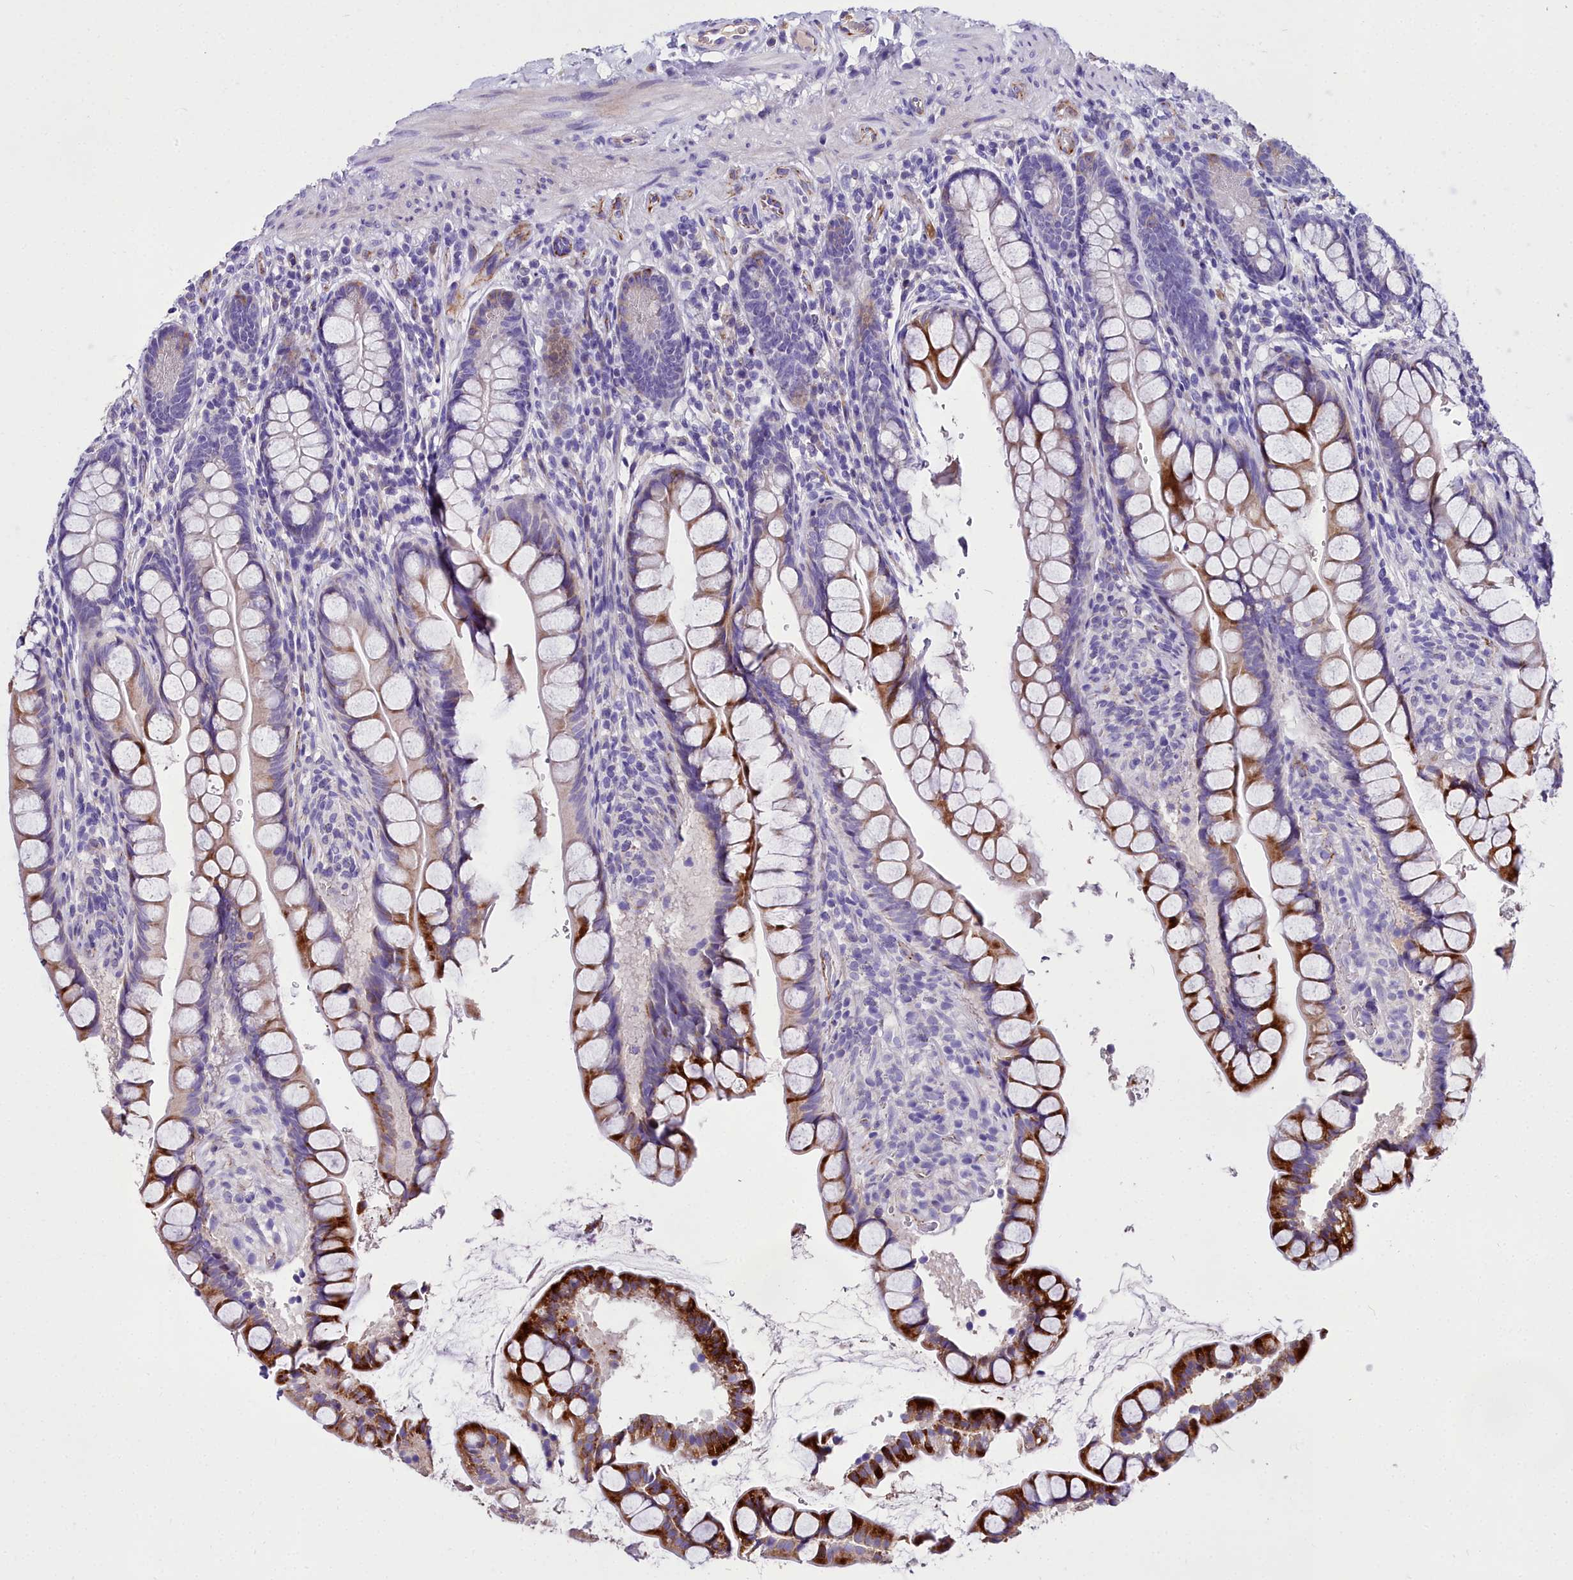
{"staining": {"intensity": "strong", "quantity": "<25%", "location": "cytoplasmic/membranous"}, "tissue": "small intestine", "cell_type": "Glandular cells", "image_type": "normal", "snomed": [{"axis": "morphology", "description": "Normal tissue, NOS"}, {"axis": "topography", "description": "Small intestine"}], "caption": "Strong cytoplasmic/membranous positivity for a protein is present in approximately <25% of glandular cells of benign small intestine using immunohistochemistry (IHC).", "gene": "MS4A18", "patient": {"sex": "male", "age": 70}}